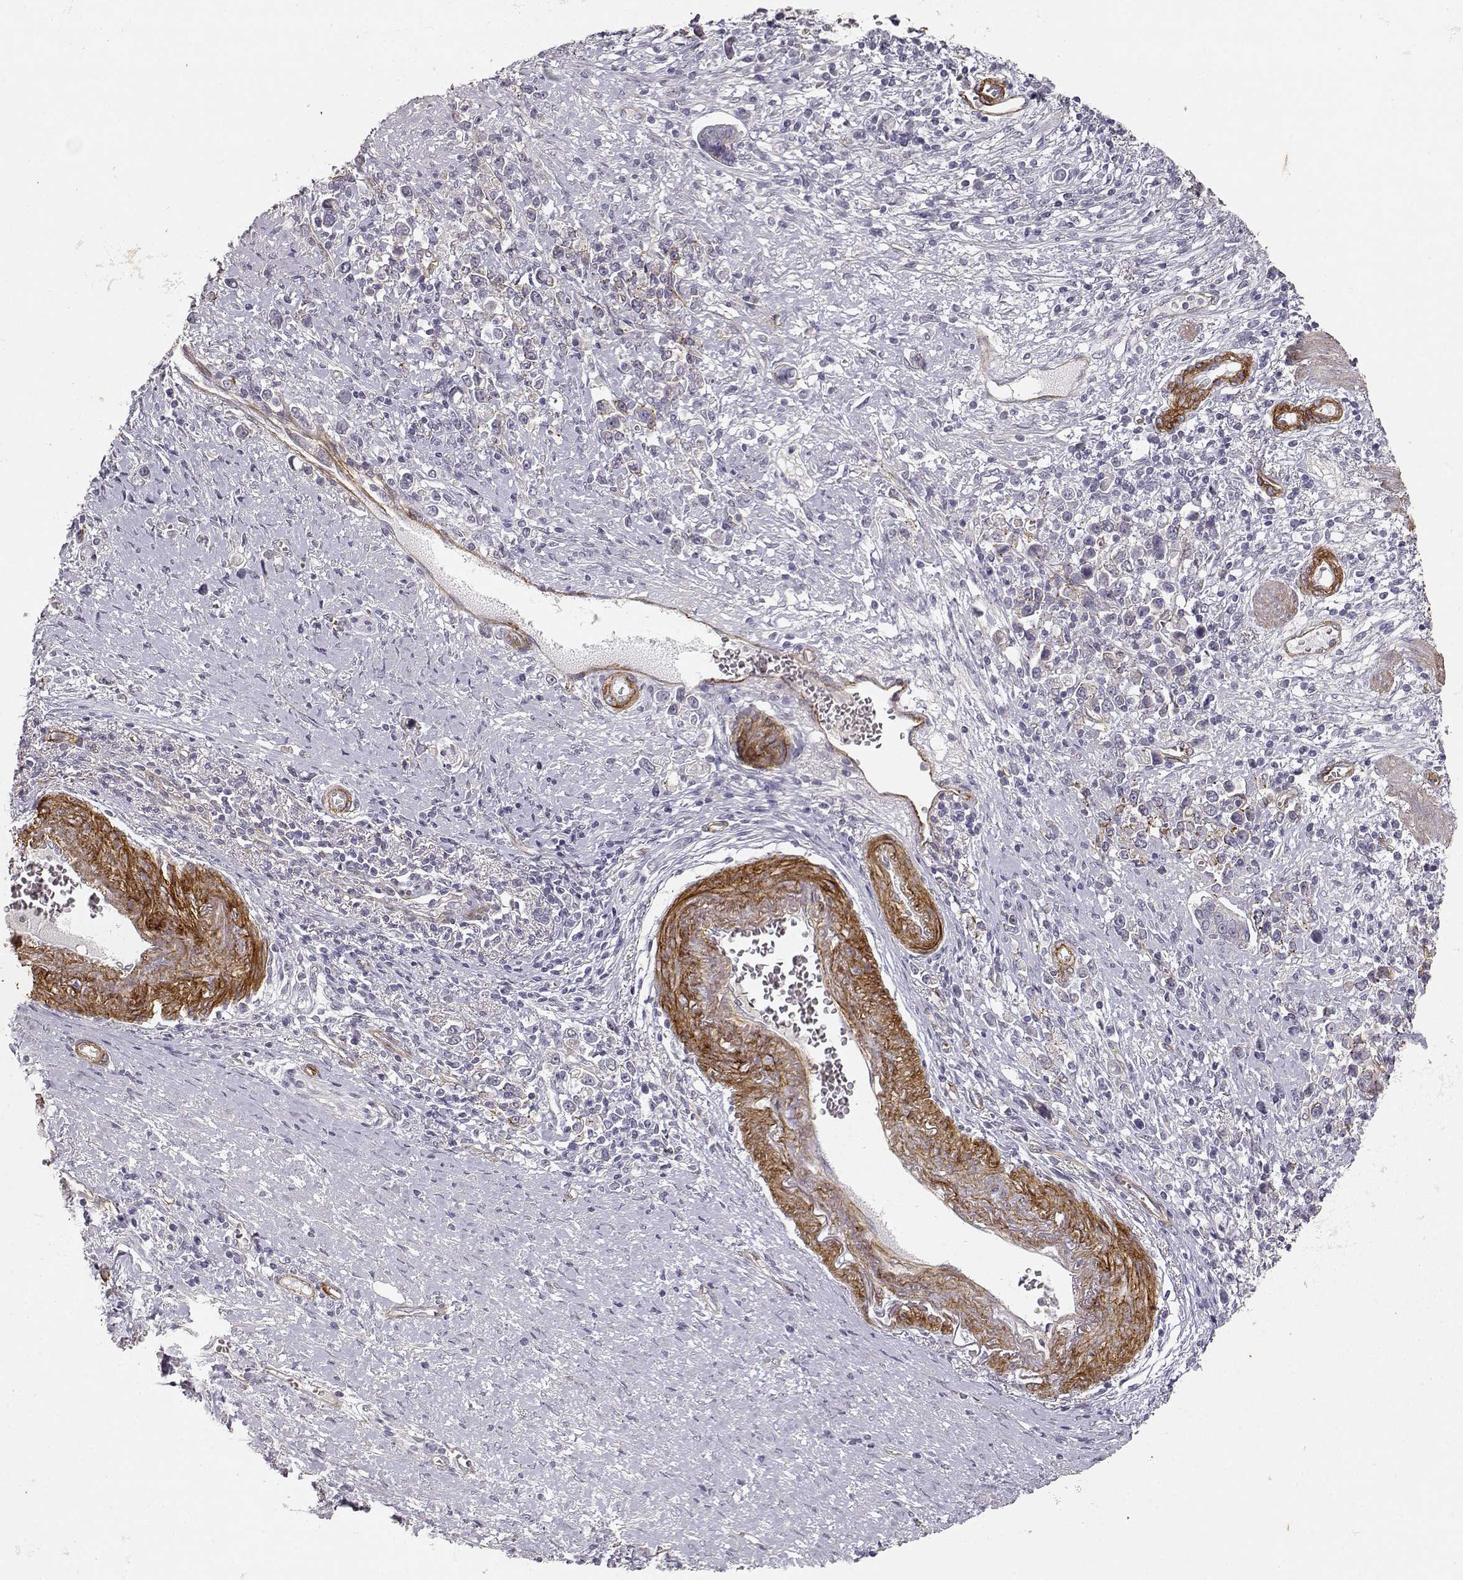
{"staining": {"intensity": "negative", "quantity": "none", "location": "none"}, "tissue": "stomach cancer", "cell_type": "Tumor cells", "image_type": "cancer", "snomed": [{"axis": "morphology", "description": "Adenocarcinoma, NOS"}, {"axis": "topography", "description": "Stomach"}], "caption": "Immunohistochemical staining of human stomach cancer (adenocarcinoma) shows no significant staining in tumor cells.", "gene": "LAMA5", "patient": {"sex": "male", "age": 63}}